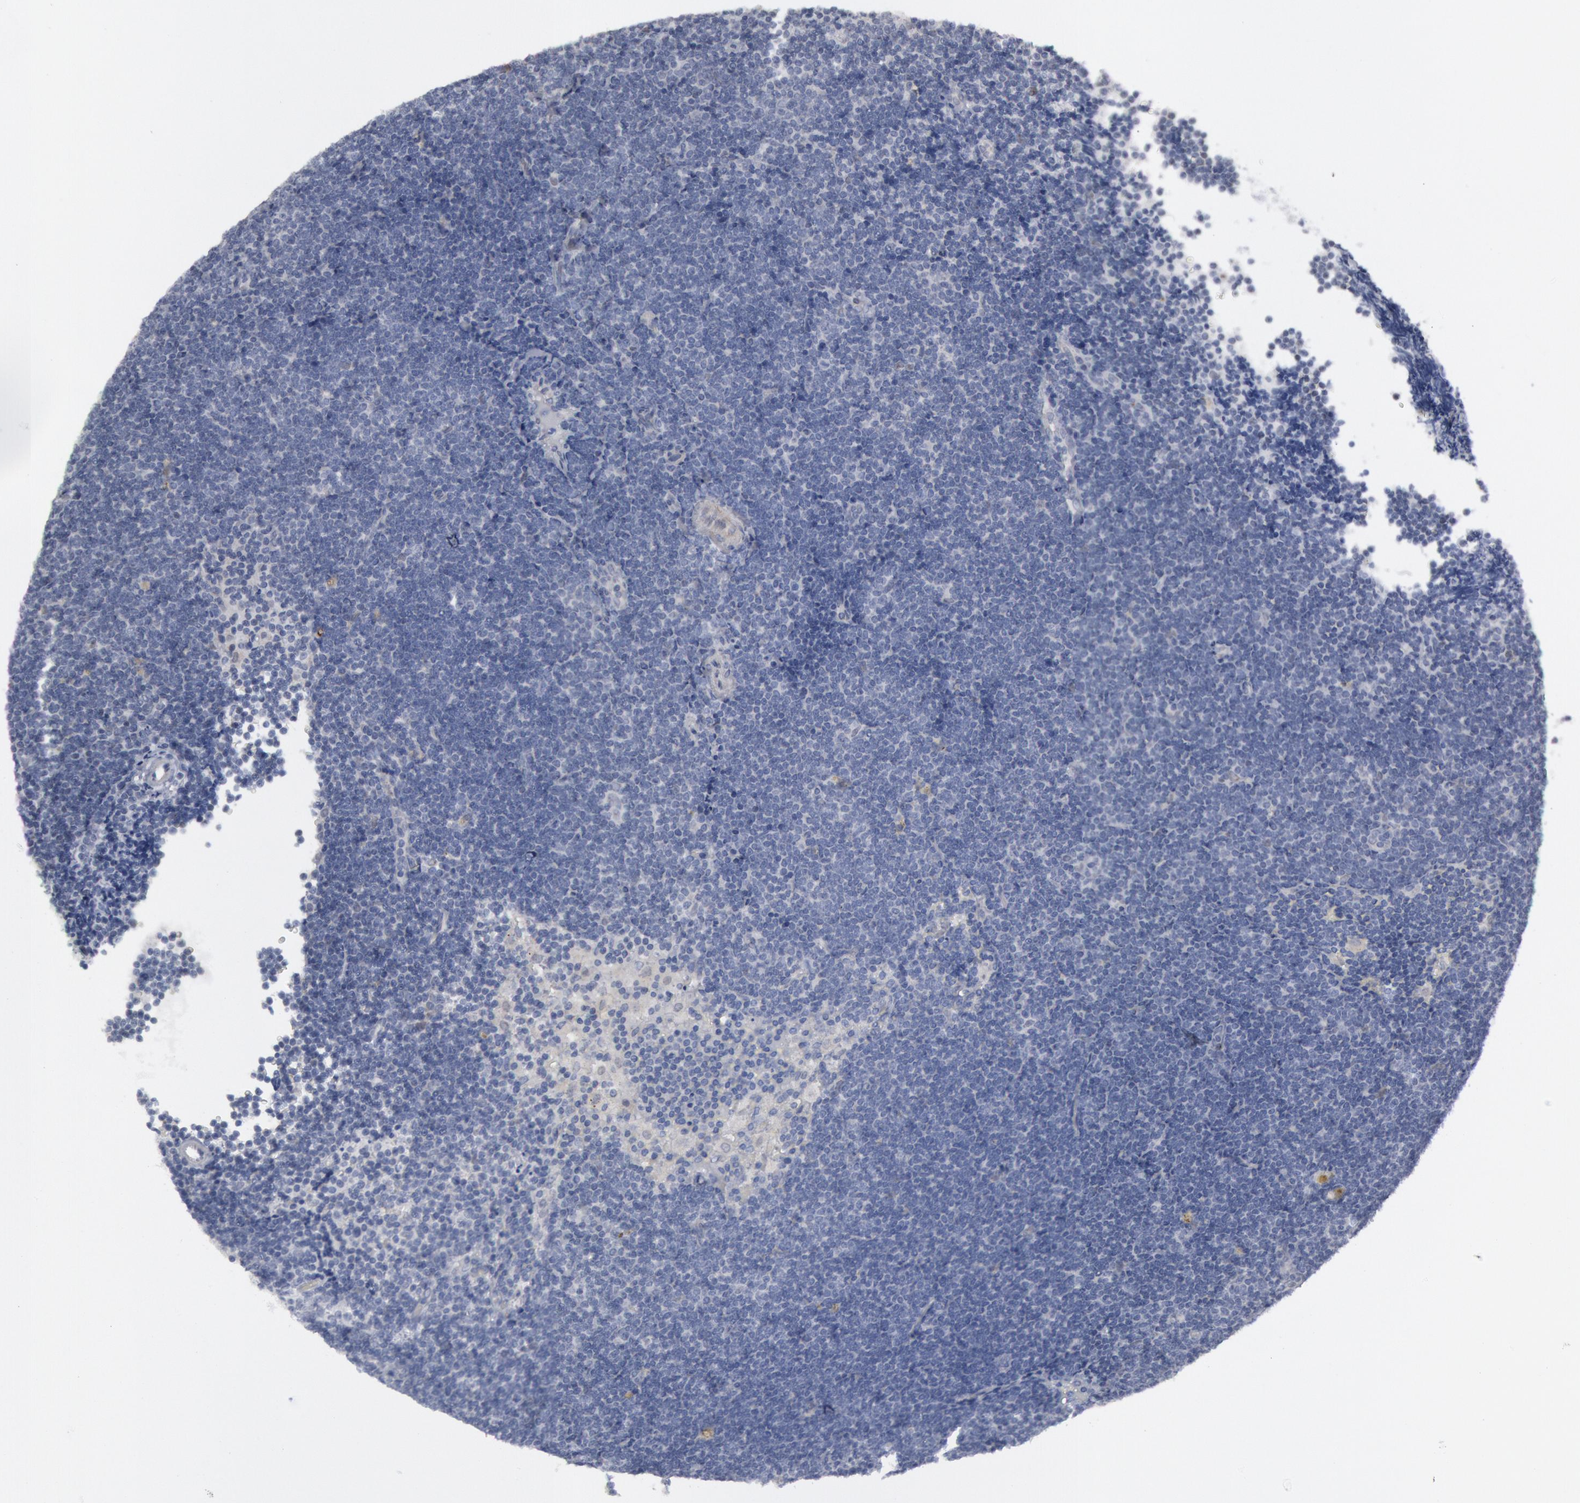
{"staining": {"intensity": "negative", "quantity": "none", "location": "none"}, "tissue": "lymphoma", "cell_type": "Tumor cells", "image_type": "cancer", "snomed": [{"axis": "morphology", "description": "Malignant lymphoma, non-Hodgkin's type, Low grade"}, {"axis": "topography", "description": "Lymph node"}], "caption": "Tumor cells are negative for protein expression in human low-grade malignant lymphoma, non-Hodgkin's type.", "gene": "DMC1", "patient": {"sex": "female", "age": 51}}